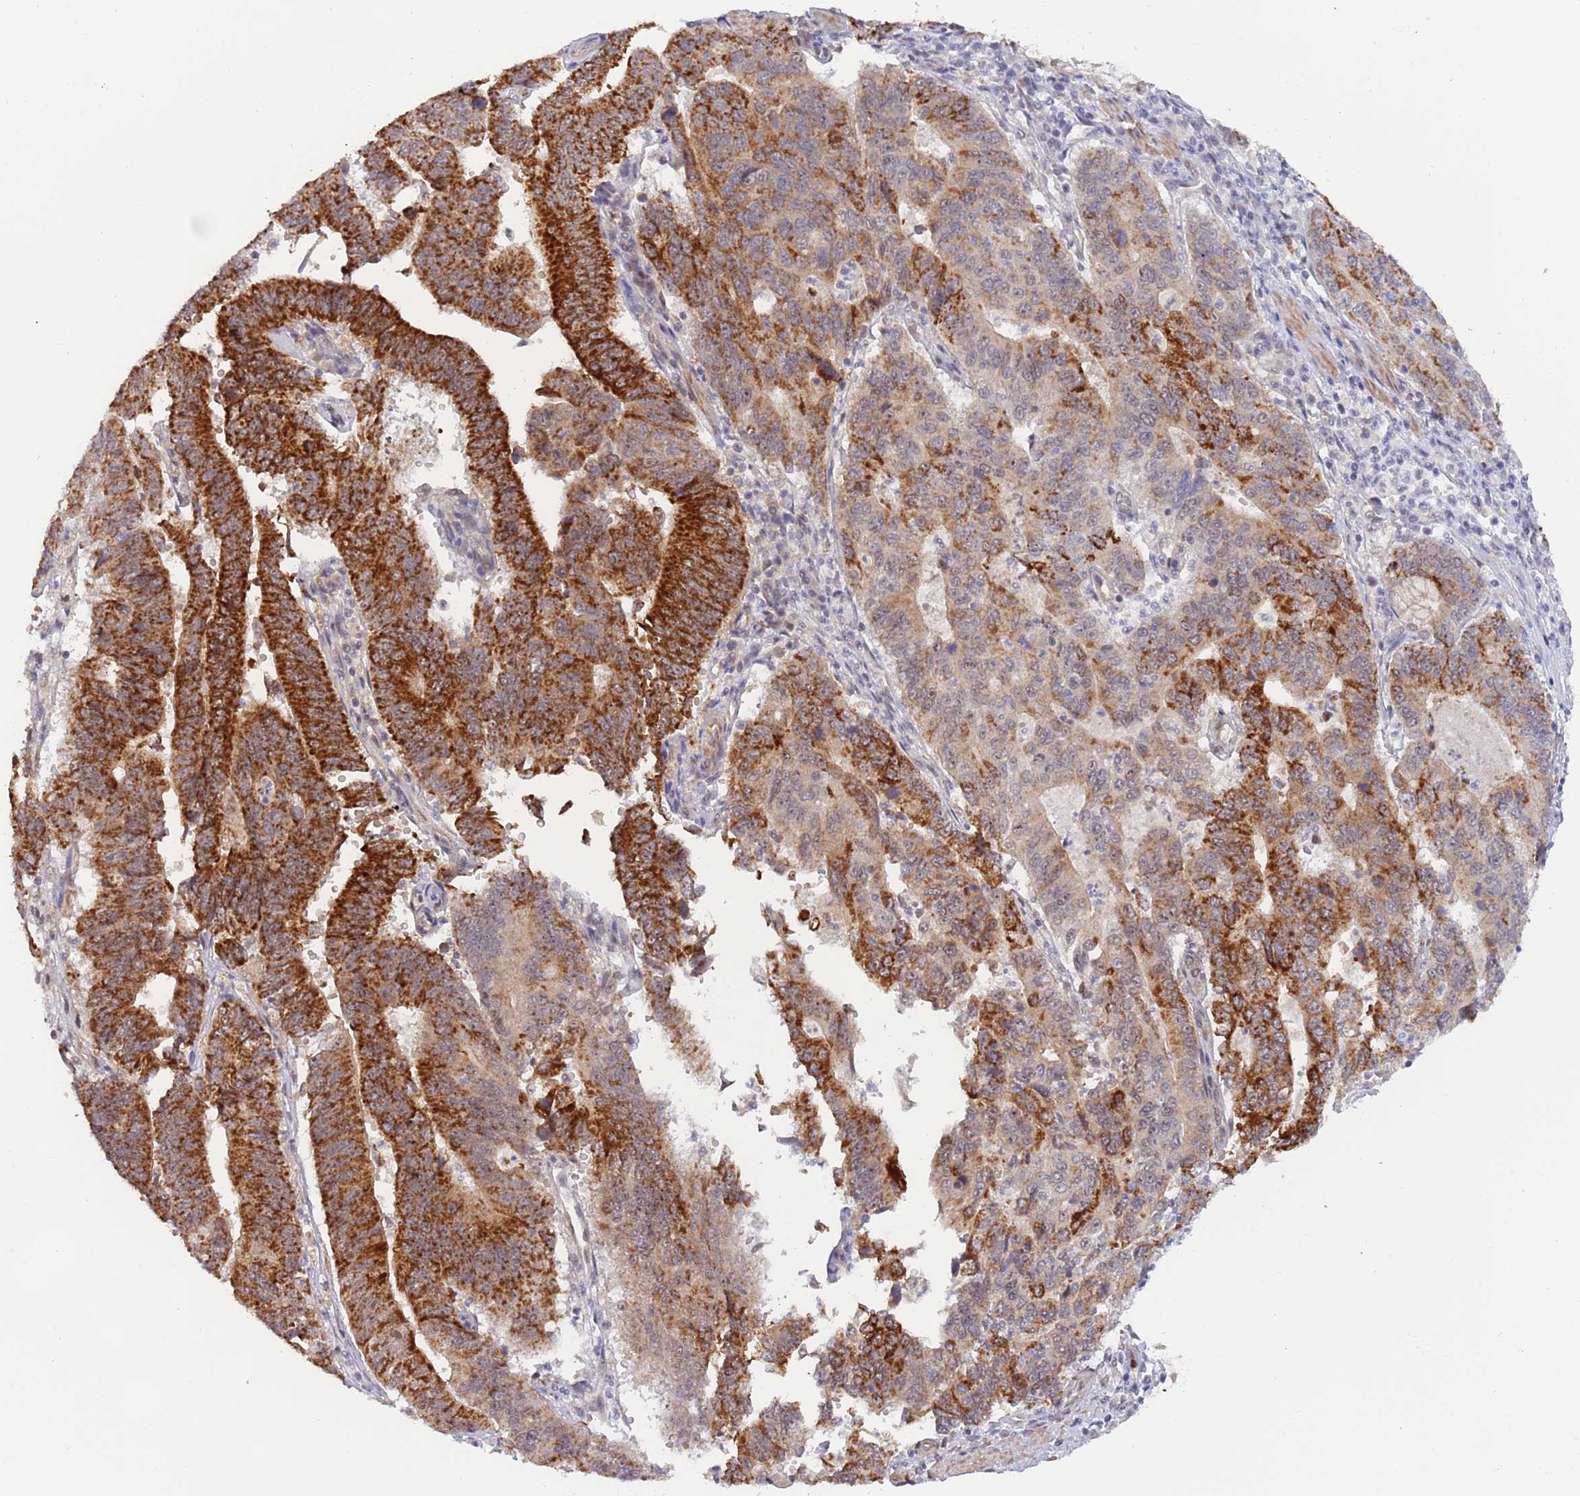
{"staining": {"intensity": "strong", "quantity": ">75%", "location": "cytoplasmic/membranous"}, "tissue": "stomach cancer", "cell_type": "Tumor cells", "image_type": "cancer", "snomed": [{"axis": "morphology", "description": "Adenocarcinoma, NOS"}, {"axis": "topography", "description": "Stomach"}], "caption": "Immunohistochemistry (IHC) histopathology image of stomach cancer (adenocarcinoma) stained for a protein (brown), which displays high levels of strong cytoplasmic/membranous expression in about >75% of tumor cells.", "gene": "UQCC3", "patient": {"sex": "male", "age": 59}}